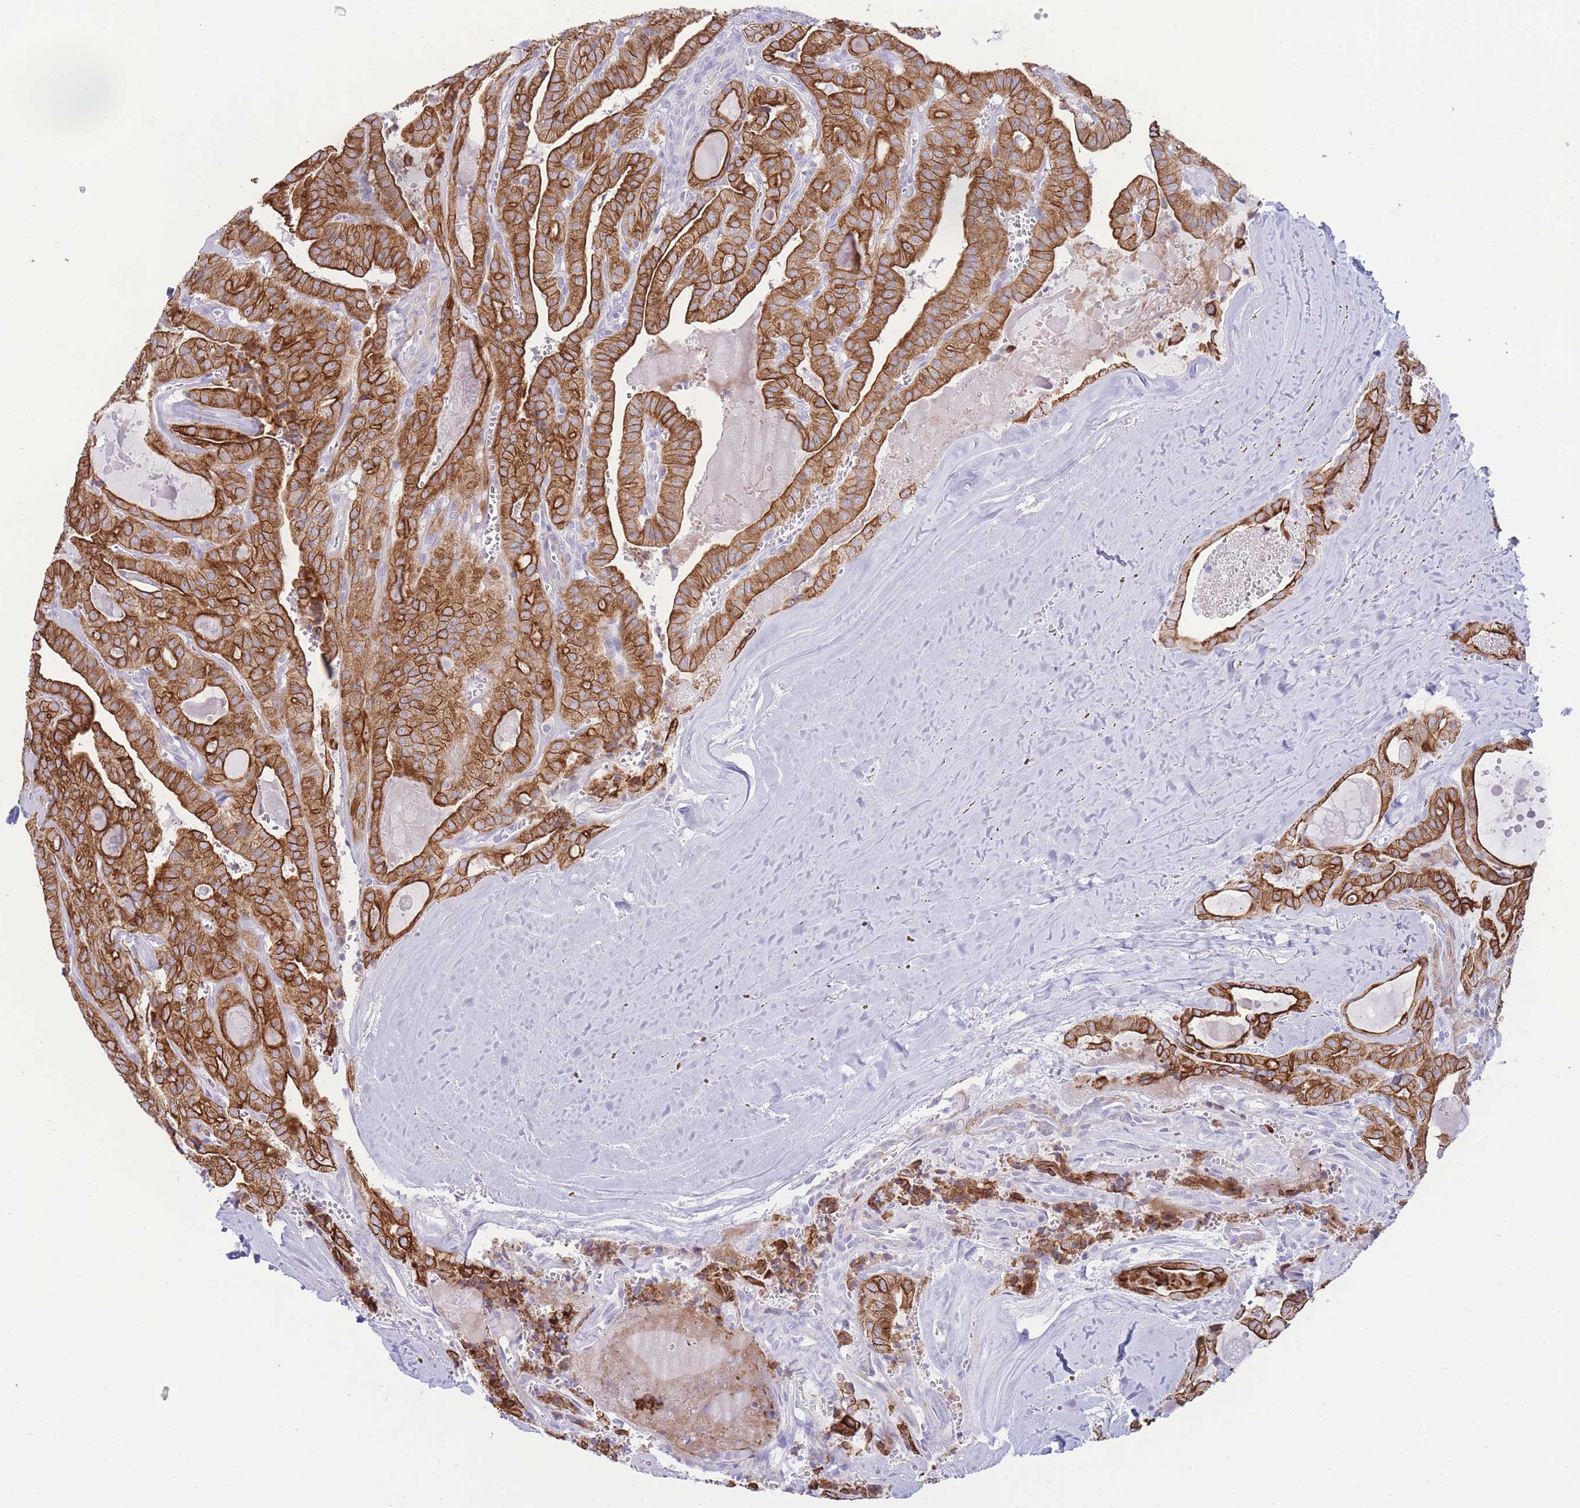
{"staining": {"intensity": "strong", "quantity": ">75%", "location": "cytoplasmic/membranous"}, "tissue": "thyroid cancer", "cell_type": "Tumor cells", "image_type": "cancer", "snomed": [{"axis": "morphology", "description": "Papillary adenocarcinoma, NOS"}, {"axis": "topography", "description": "Thyroid gland"}], "caption": "Thyroid papillary adenocarcinoma stained with a brown dye shows strong cytoplasmic/membranous positive expression in about >75% of tumor cells.", "gene": "VWA8", "patient": {"sex": "male", "age": 52}}